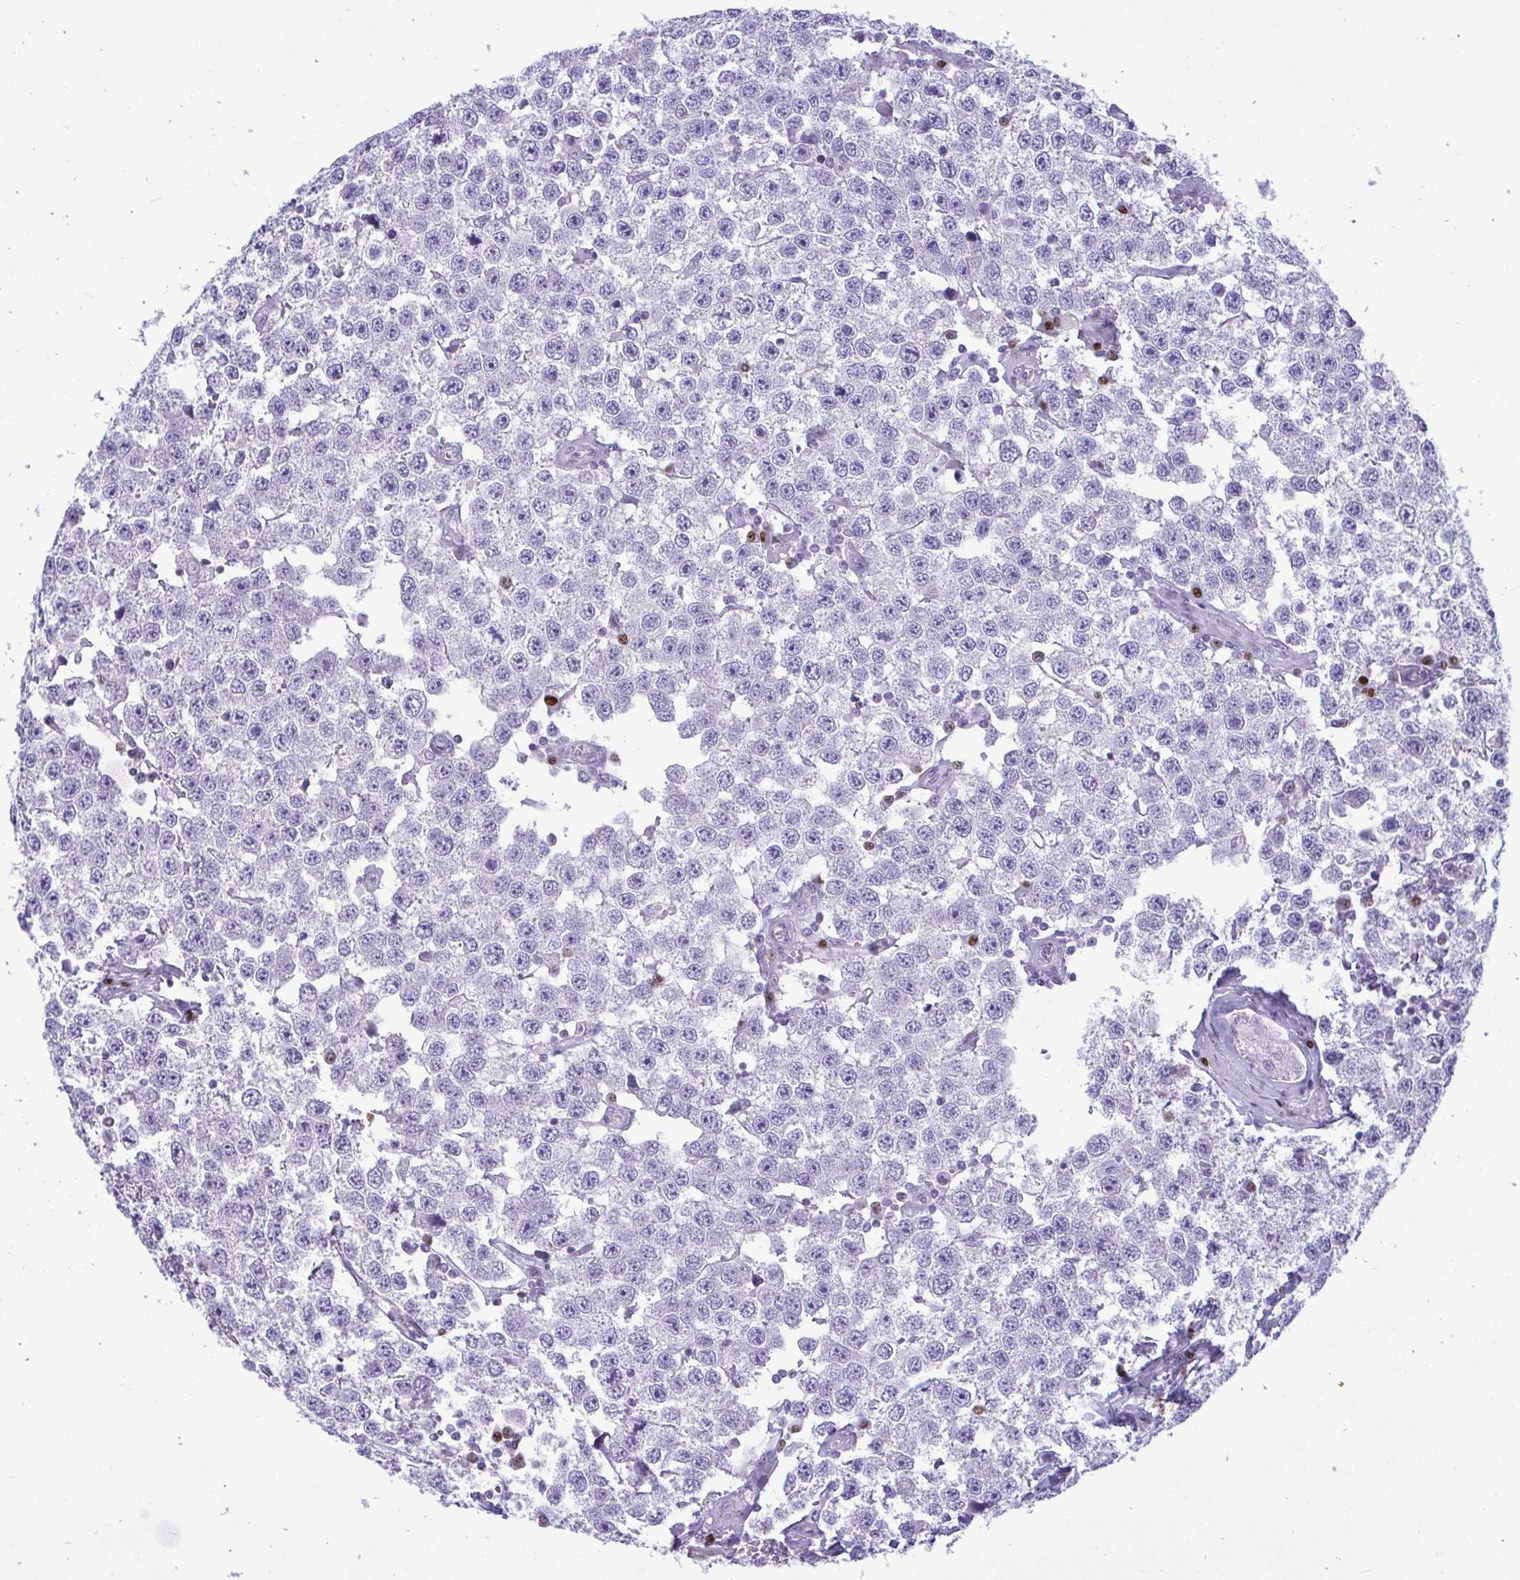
{"staining": {"intensity": "negative", "quantity": "none", "location": "none"}, "tissue": "testis cancer", "cell_type": "Tumor cells", "image_type": "cancer", "snomed": [{"axis": "morphology", "description": "Seminoma, NOS"}, {"axis": "topography", "description": "Testis"}], "caption": "The photomicrograph demonstrates no significant staining in tumor cells of seminoma (testis).", "gene": "SLC25A51", "patient": {"sex": "male", "age": 34}}